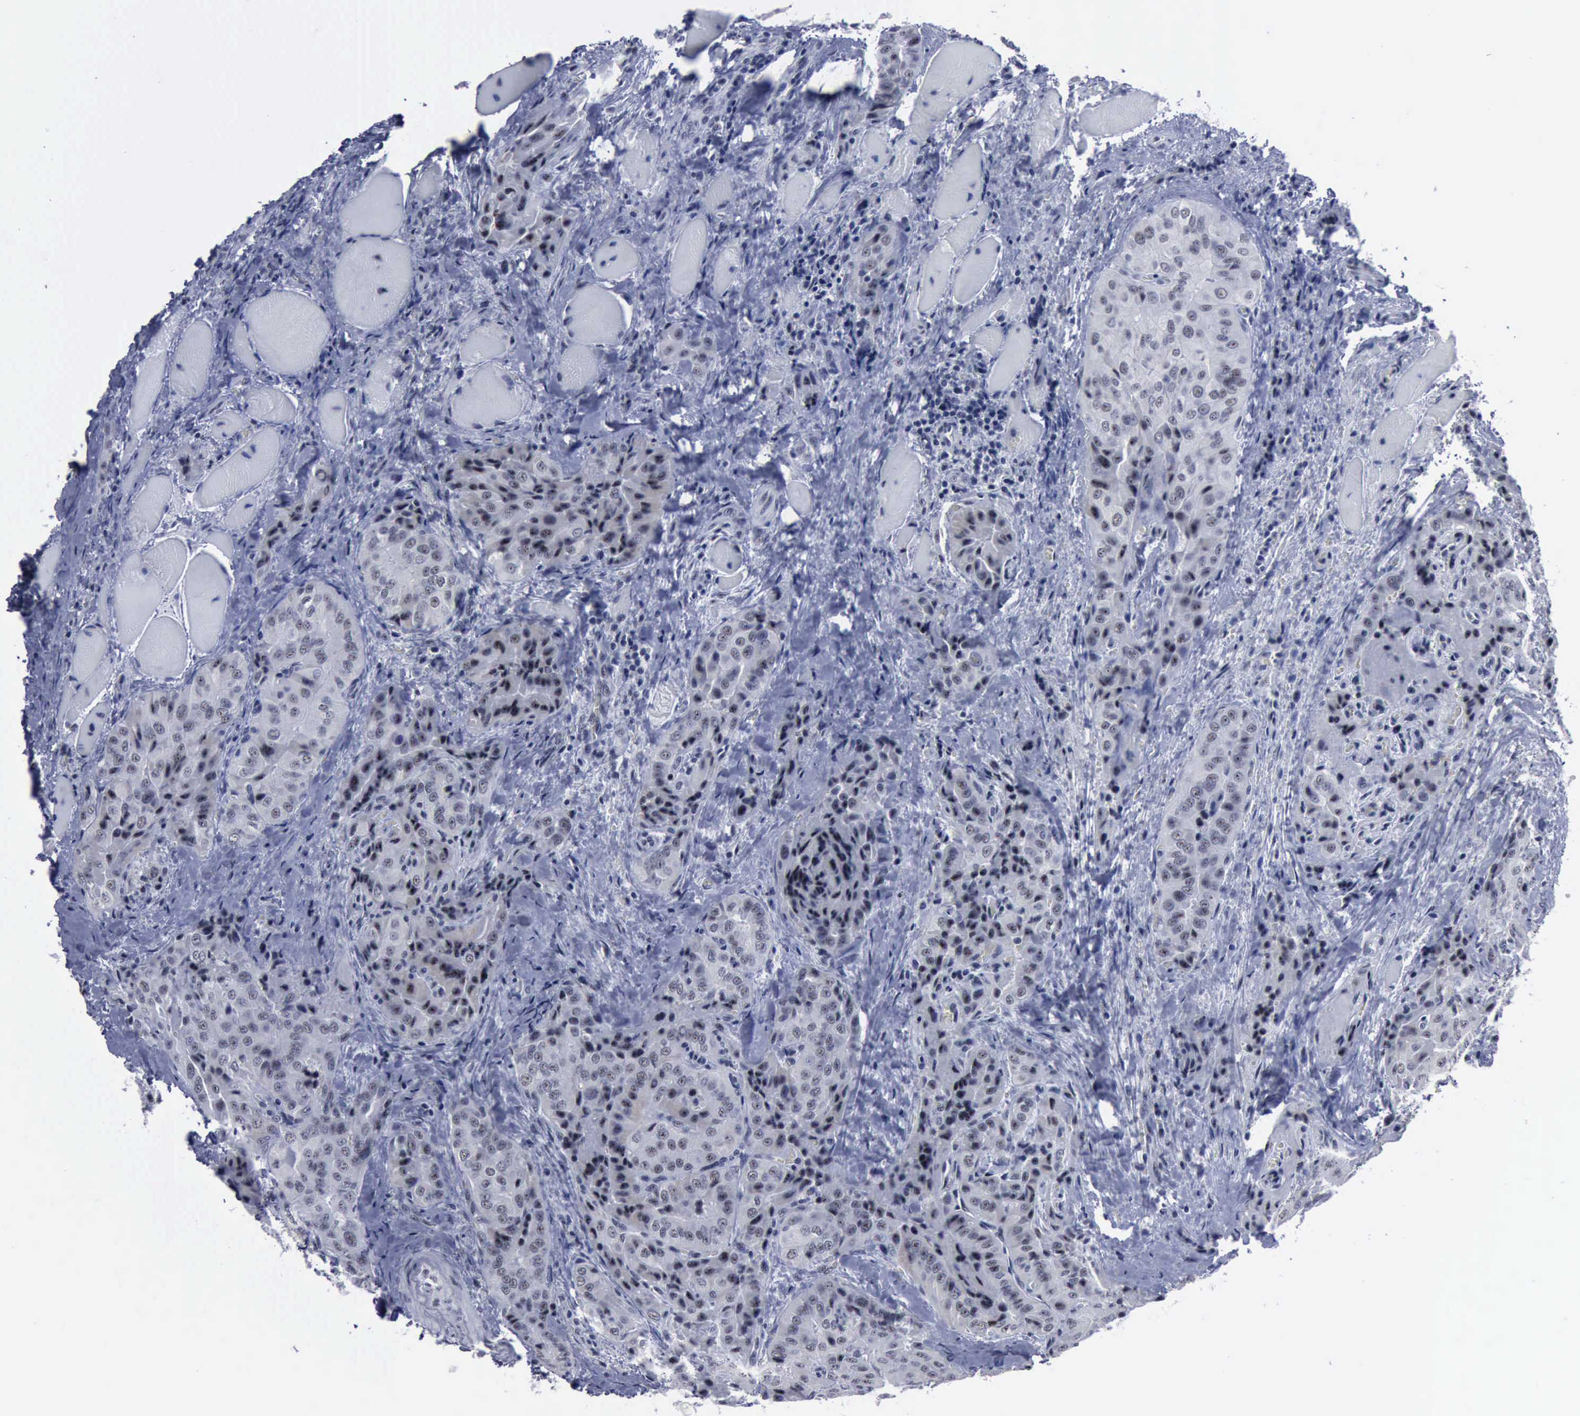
{"staining": {"intensity": "negative", "quantity": "none", "location": "none"}, "tissue": "thyroid cancer", "cell_type": "Tumor cells", "image_type": "cancer", "snomed": [{"axis": "morphology", "description": "Papillary adenocarcinoma, NOS"}, {"axis": "topography", "description": "Thyroid gland"}], "caption": "A micrograph of human papillary adenocarcinoma (thyroid) is negative for staining in tumor cells.", "gene": "BRD1", "patient": {"sex": "female", "age": 71}}